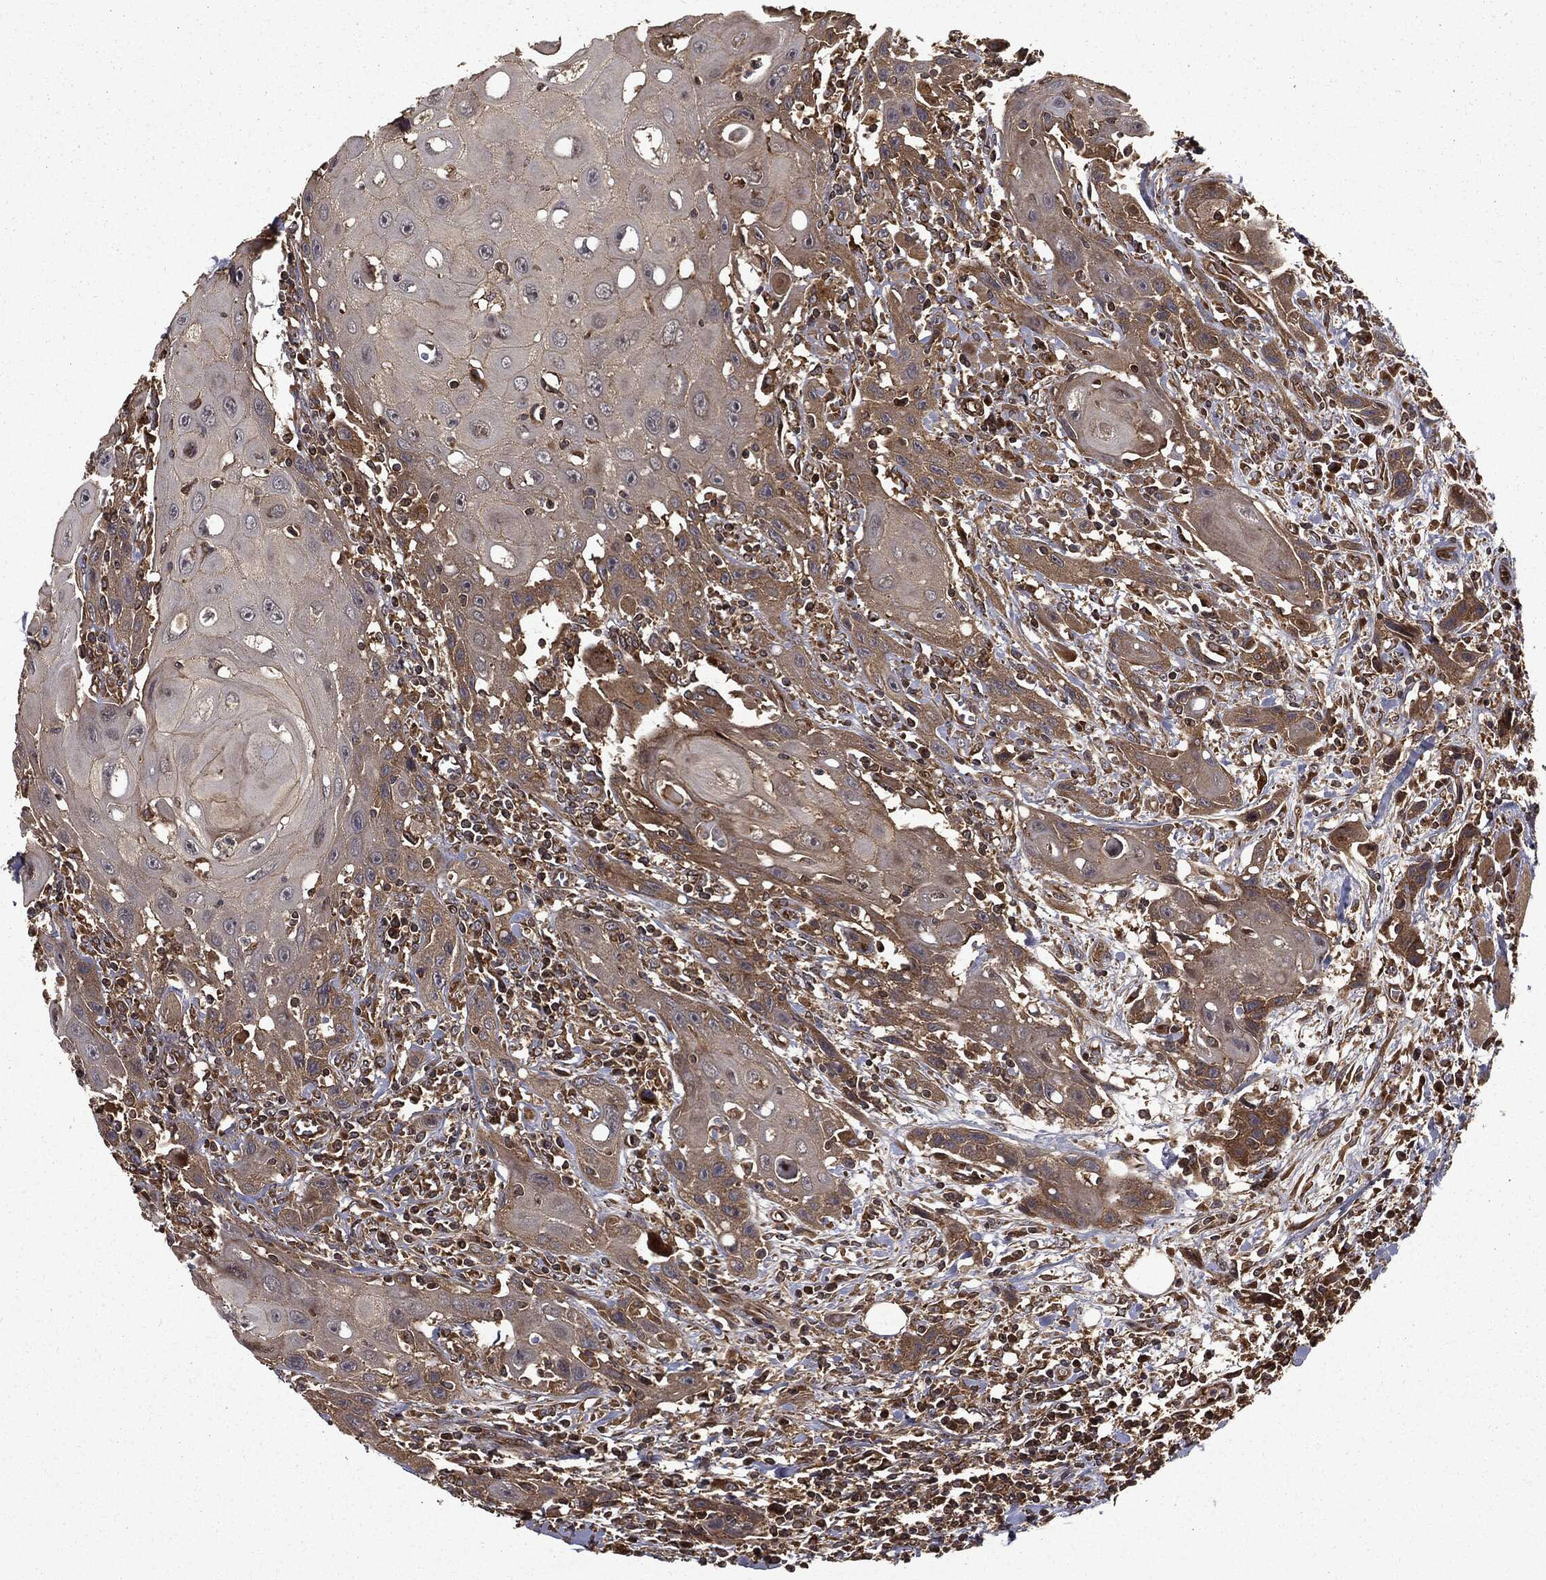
{"staining": {"intensity": "moderate", "quantity": ">75%", "location": "cytoplasmic/membranous"}, "tissue": "head and neck cancer", "cell_type": "Tumor cells", "image_type": "cancer", "snomed": [{"axis": "morphology", "description": "Normal tissue, NOS"}, {"axis": "morphology", "description": "Squamous cell carcinoma, NOS"}, {"axis": "topography", "description": "Oral tissue"}, {"axis": "topography", "description": "Head-Neck"}], "caption": "Head and neck cancer (squamous cell carcinoma) stained for a protein (brown) shows moderate cytoplasmic/membranous positive staining in about >75% of tumor cells.", "gene": "HTT", "patient": {"sex": "male", "age": 71}}